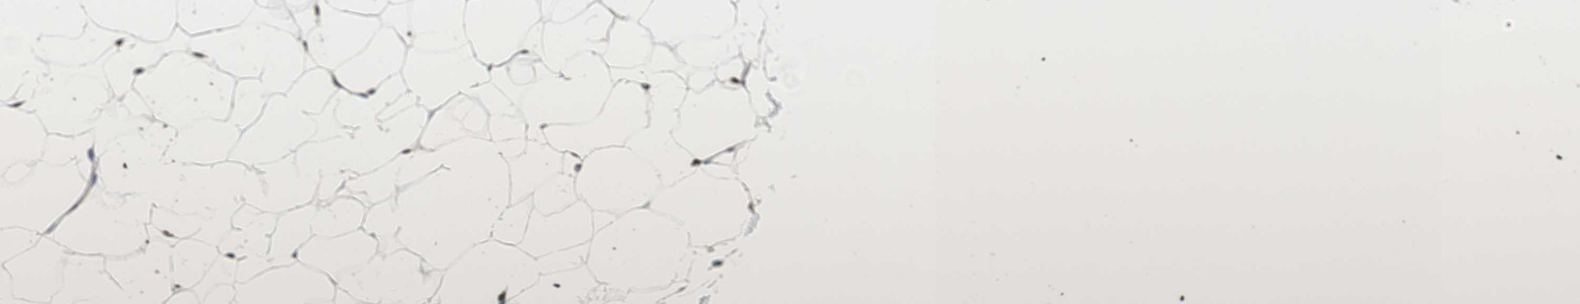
{"staining": {"intensity": "strong", "quantity": ">75%", "location": "nuclear"}, "tissue": "adipose tissue", "cell_type": "Adipocytes", "image_type": "normal", "snomed": [{"axis": "morphology", "description": "Normal tissue, NOS"}, {"axis": "topography", "description": "Breast"}, {"axis": "topography", "description": "Adipose tissue"}], "caption": "Brown immunohistochemical staining in unremarkable adipose tissue reveals strong nuclear expression in approximately >75% of adipocytes.", "gene": "PRPF19", "patient": {"sex": "female", "age": 25}}